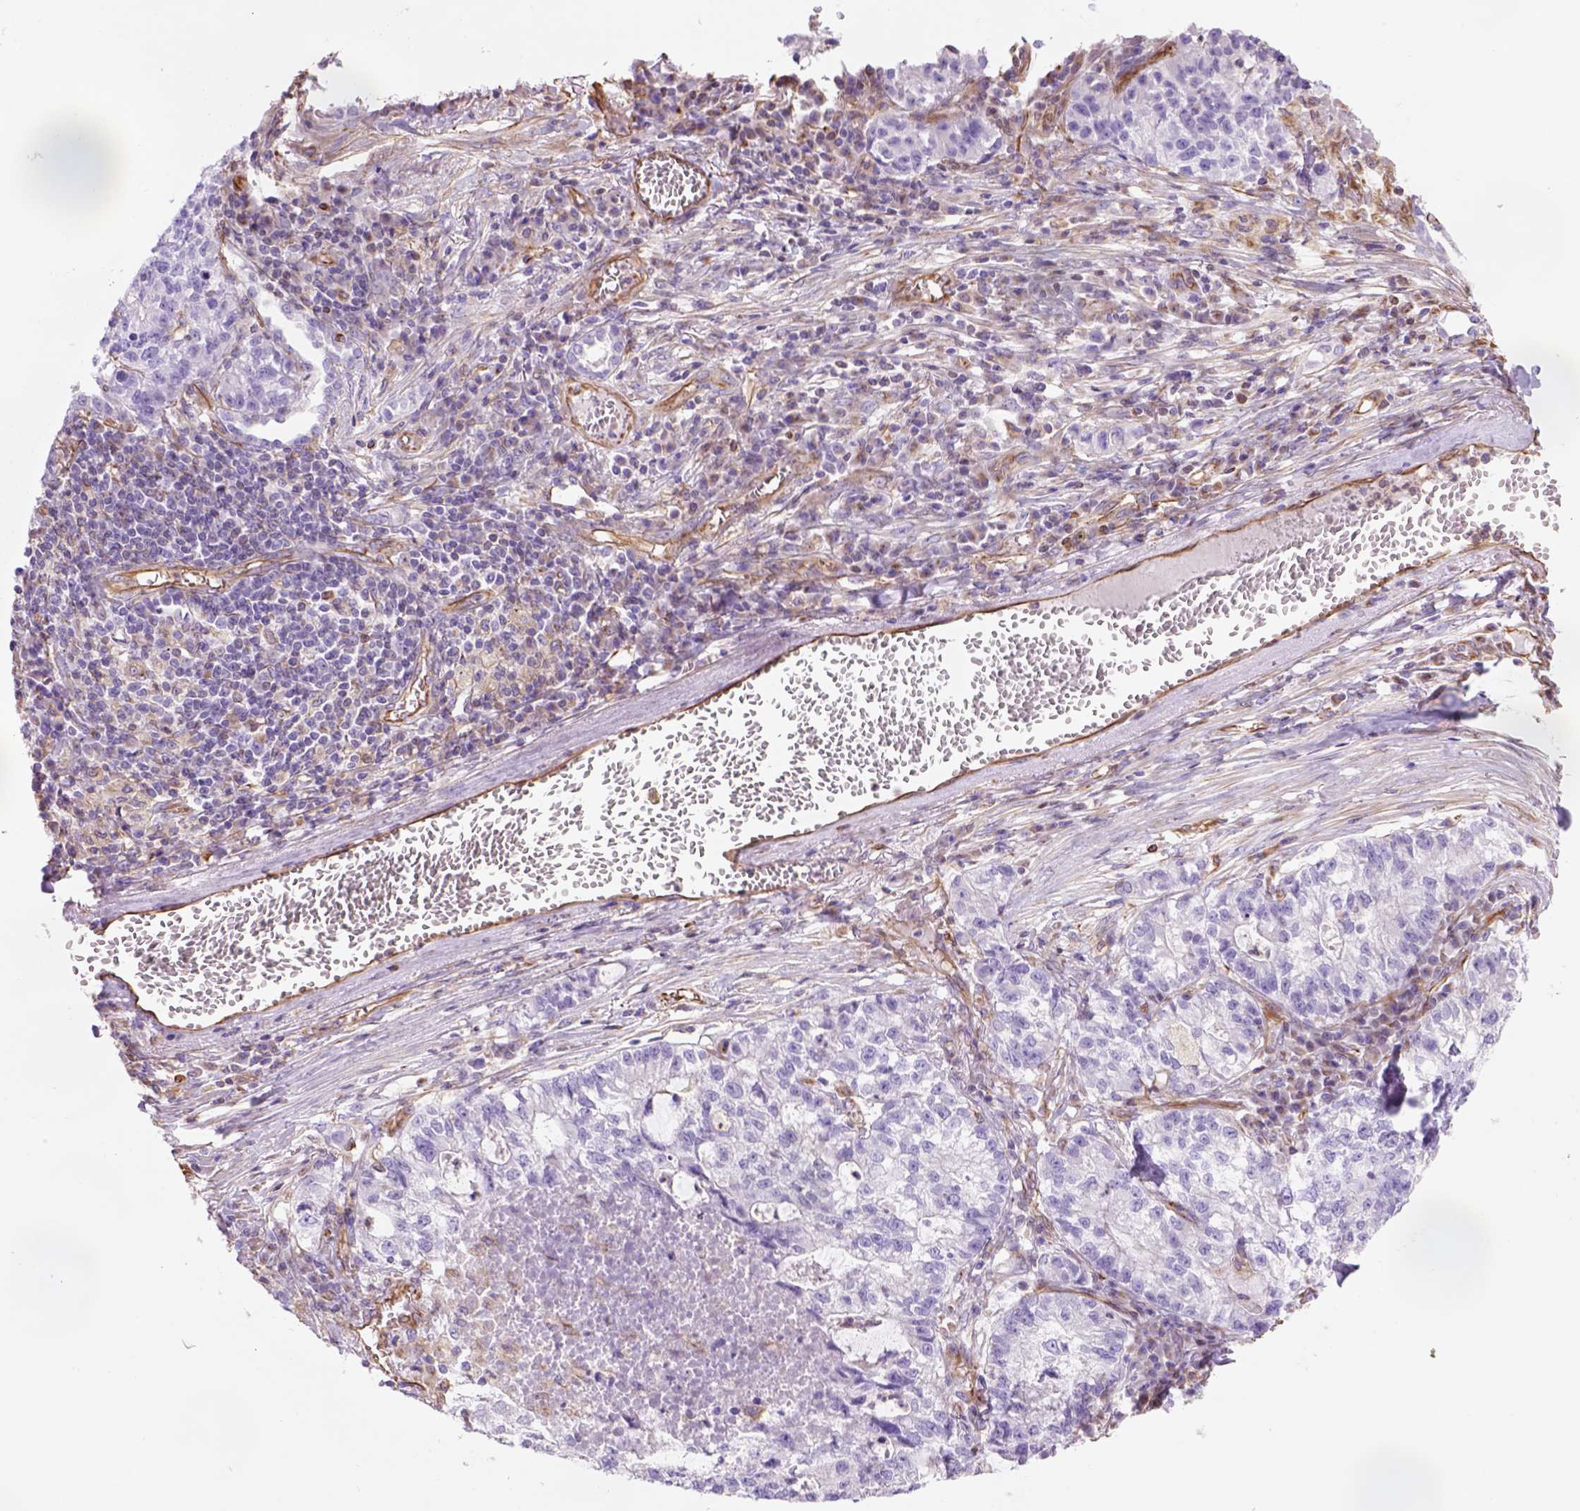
{"staining": {"intensity": "negative", "quantity": "none", "location": "none"}, "tissue": "lung cancer", "cell_type": "Tumor cells", "image_type": "cancer", "snomed": [{"axis": "morphology", "description": "Adenocarcinoma, NOS"}, {"axis": "topography", "description": "Lung"}], "caption": "Human lung adenocarcinoma stained for a protein using immunohistochemistry demonstrates no expression in tumor cells.", "gene": "ZZZ3", "patient": {"sex": "male", "age": 57}}